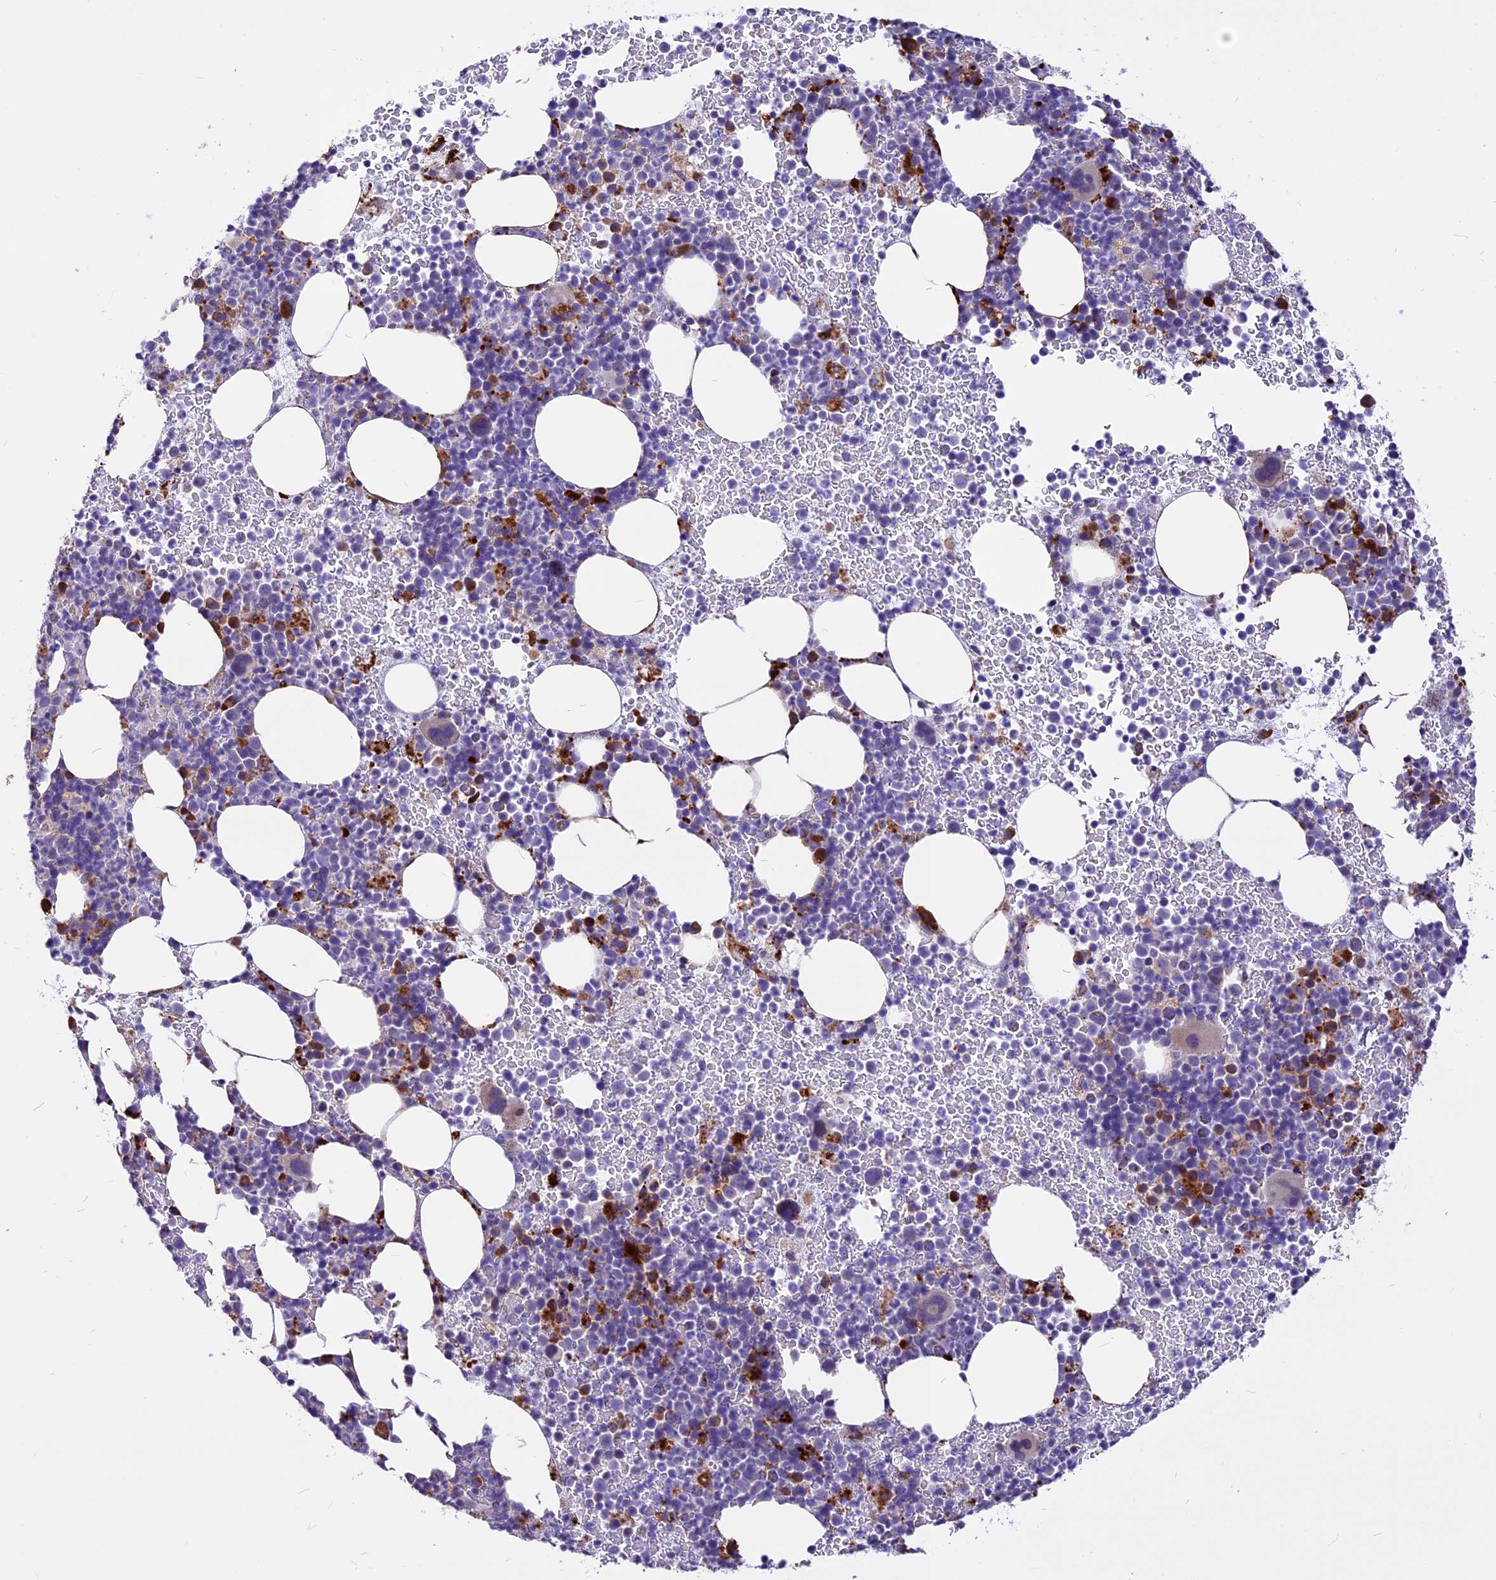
{"staining": {"intensity": "strong", "quantity": "<25%", "location": "cytoplasmic/membranous"}, "tissue": "bone marrow", "cell_type": "Hematopoietic cells", "image_type": "normal", "snomed": [{"axis": "morphology", "description": "Normal tissue, NOS"}, {"axis": "topography", "description": "Bone marrow"}], "caption": "A micrograph of bone marrow stained for a protein demonstrates strong cytoplasmic/membranous brown staining in hematopoietic cells. The protein of interest is stained brown, and the nuclei are stained in blue (DAB IHC with brightfield microscopy, high magnification).", "gene": "THRSP", "patient": {"sex": "female", "age": 82}}